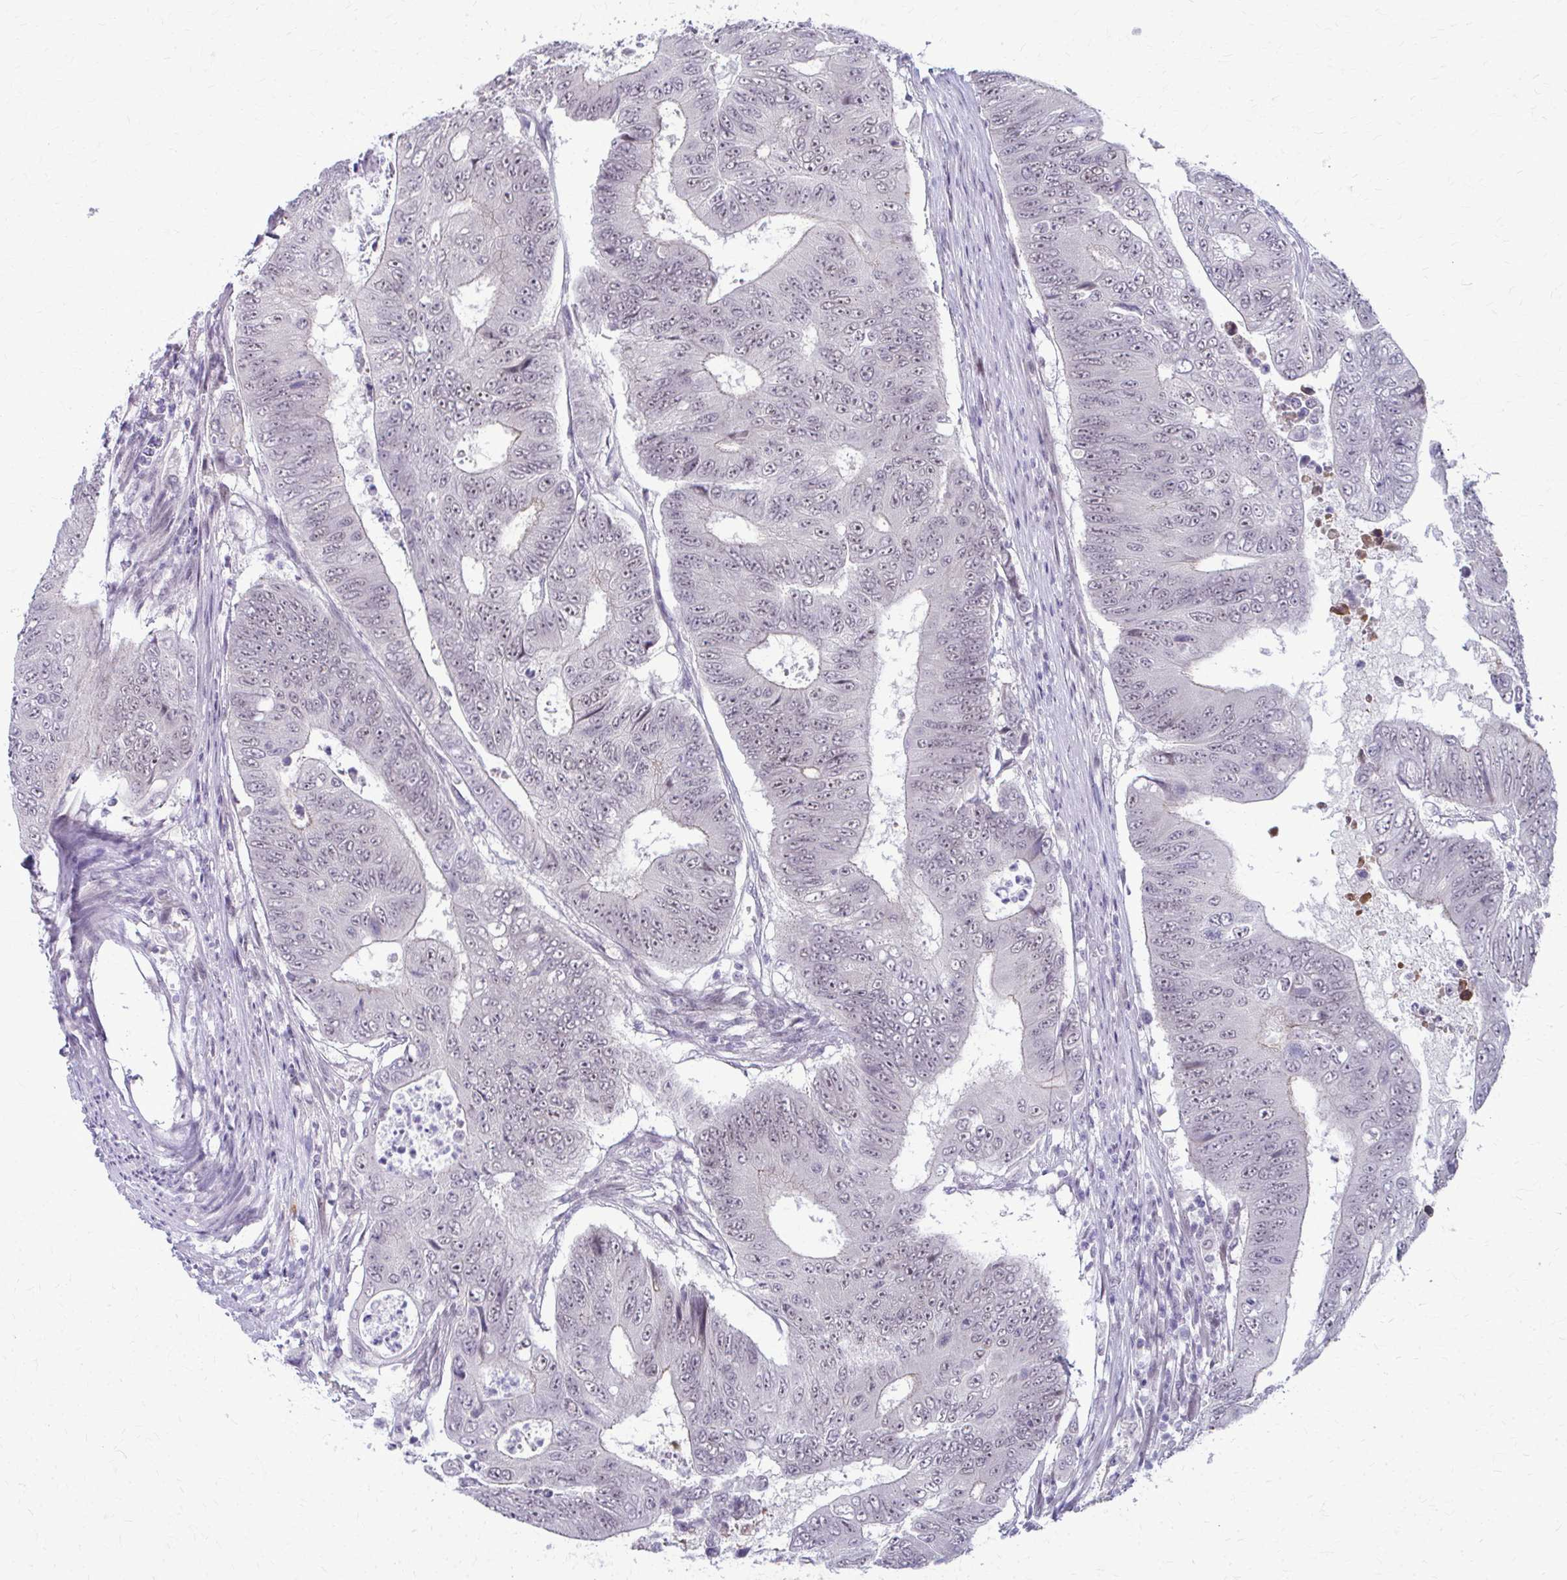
{"staining": {"intensity": "weak", "quantity": "25%-75%", "location": "nuclear"}, "tissue": "colorectal cancer", "cell_type": "Tumor cells", "image_type": "cancer", "snomed": [{"axis": "morphology", "description": "Adenocarcinoma, NOS"}, {"axis": "topography", "description": "Colon"}], "caption": "IHC histopathology image of neoplastic tissue: human adenocarcinoma (colorectal) stained using immunohistochemistry exhibits low levels of weak protein expression localized specifically in the nuclear of tumor cells, appearing as a nuclear brown color.", "gene": "MAF1", "patient": {"sex": "female", "age": 48}}